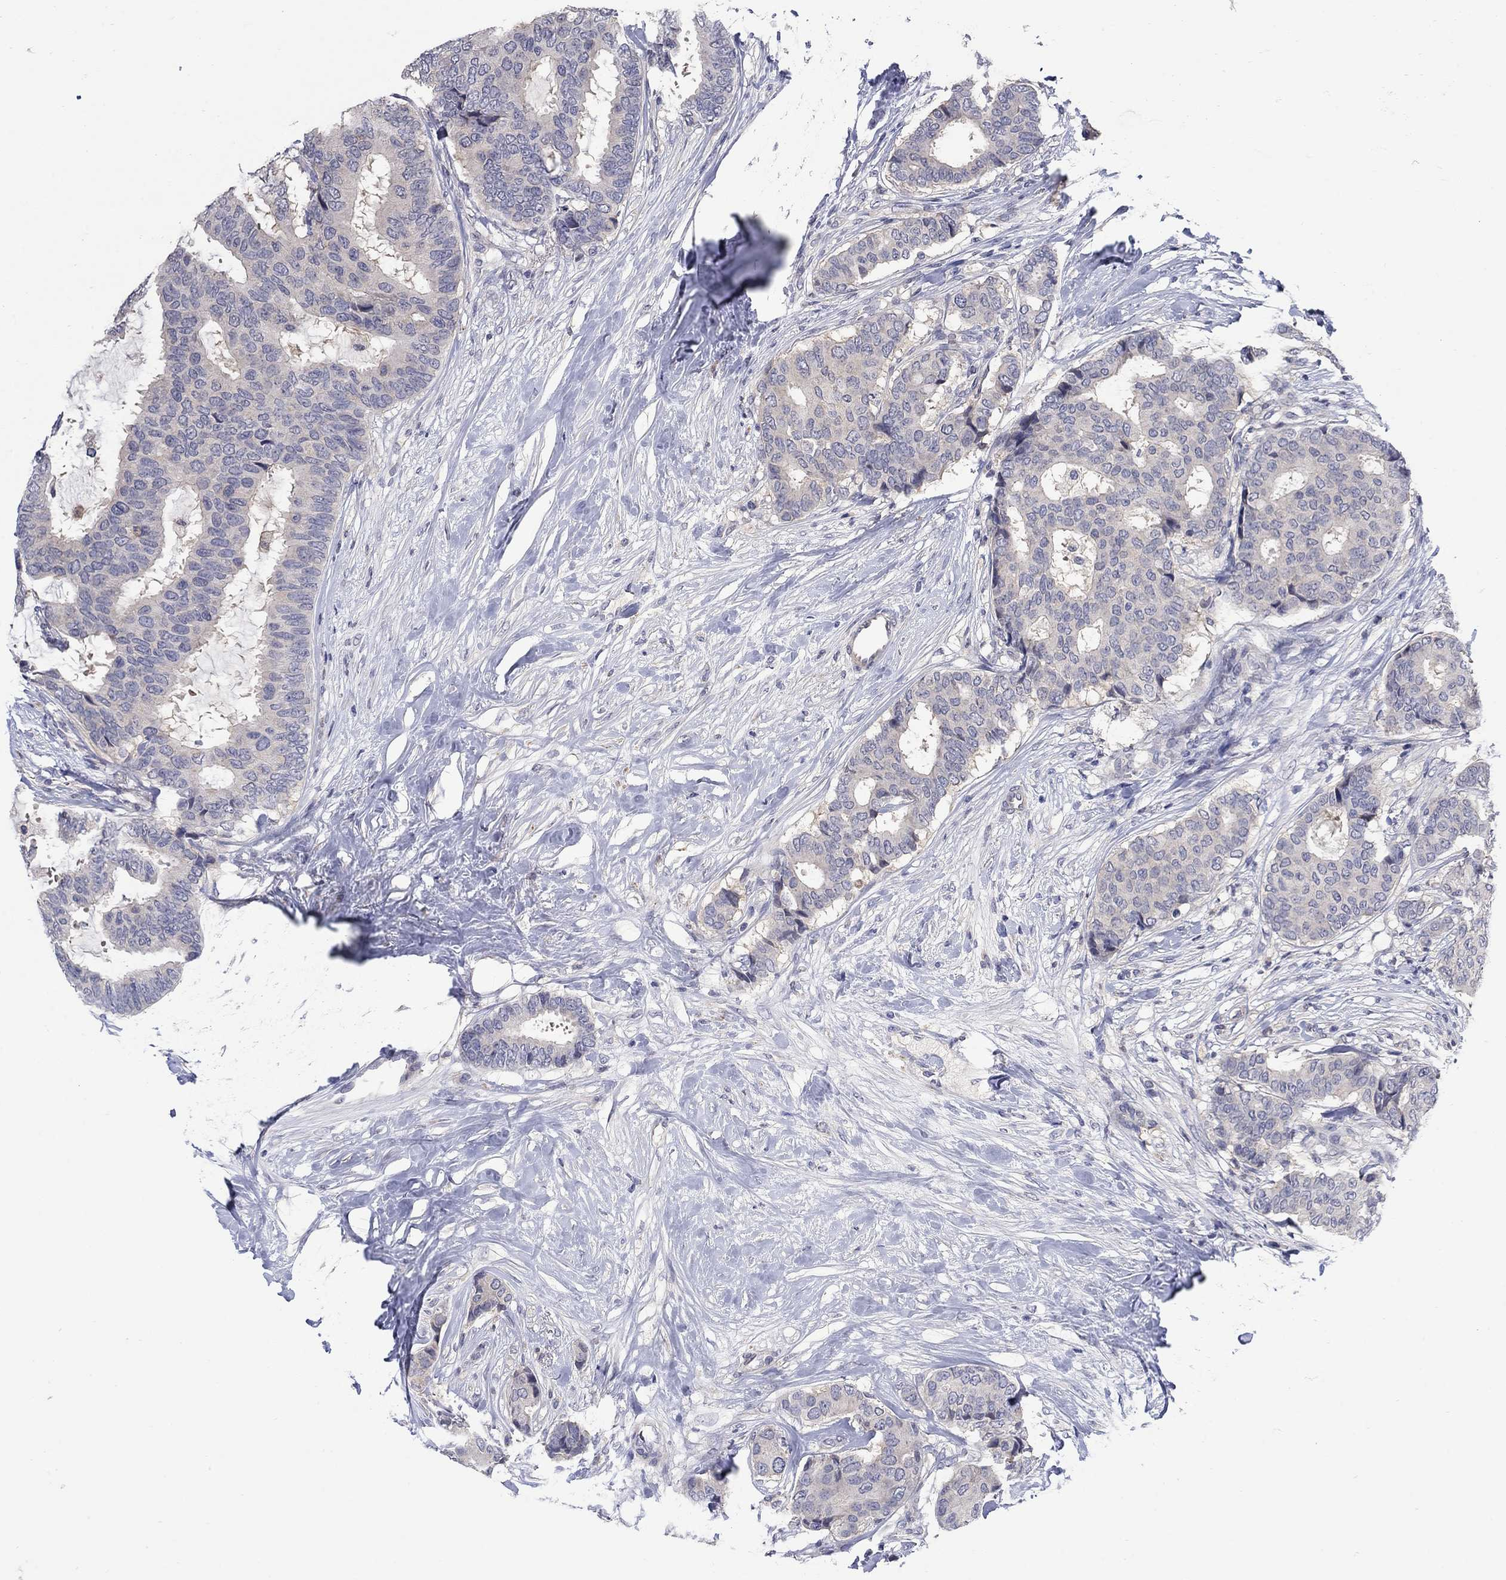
{"staining": {"intensity": "negative", "quantity": "none", "location": "none"}, "tissue": "breast cancer", "cell_type": "Tumor cells", "image_type": "cancer", "snomed": [{"axis": "morphology", "description": "Duct carcinoma"}, {"axis": "topography", "description": "Breast"}], "caption": "IHC histopathology image of breast cancer (infiltrating ductal carcinoma) stained for a protein (brown), which exhibits no positivity in tumor cells. Brightfield microscopy of IHC stained with DAB (brown) and hematoxylin (blue), captured at high magnification.", "gene": "CETN1", "patient": {"sex": "female", "age": 75}}